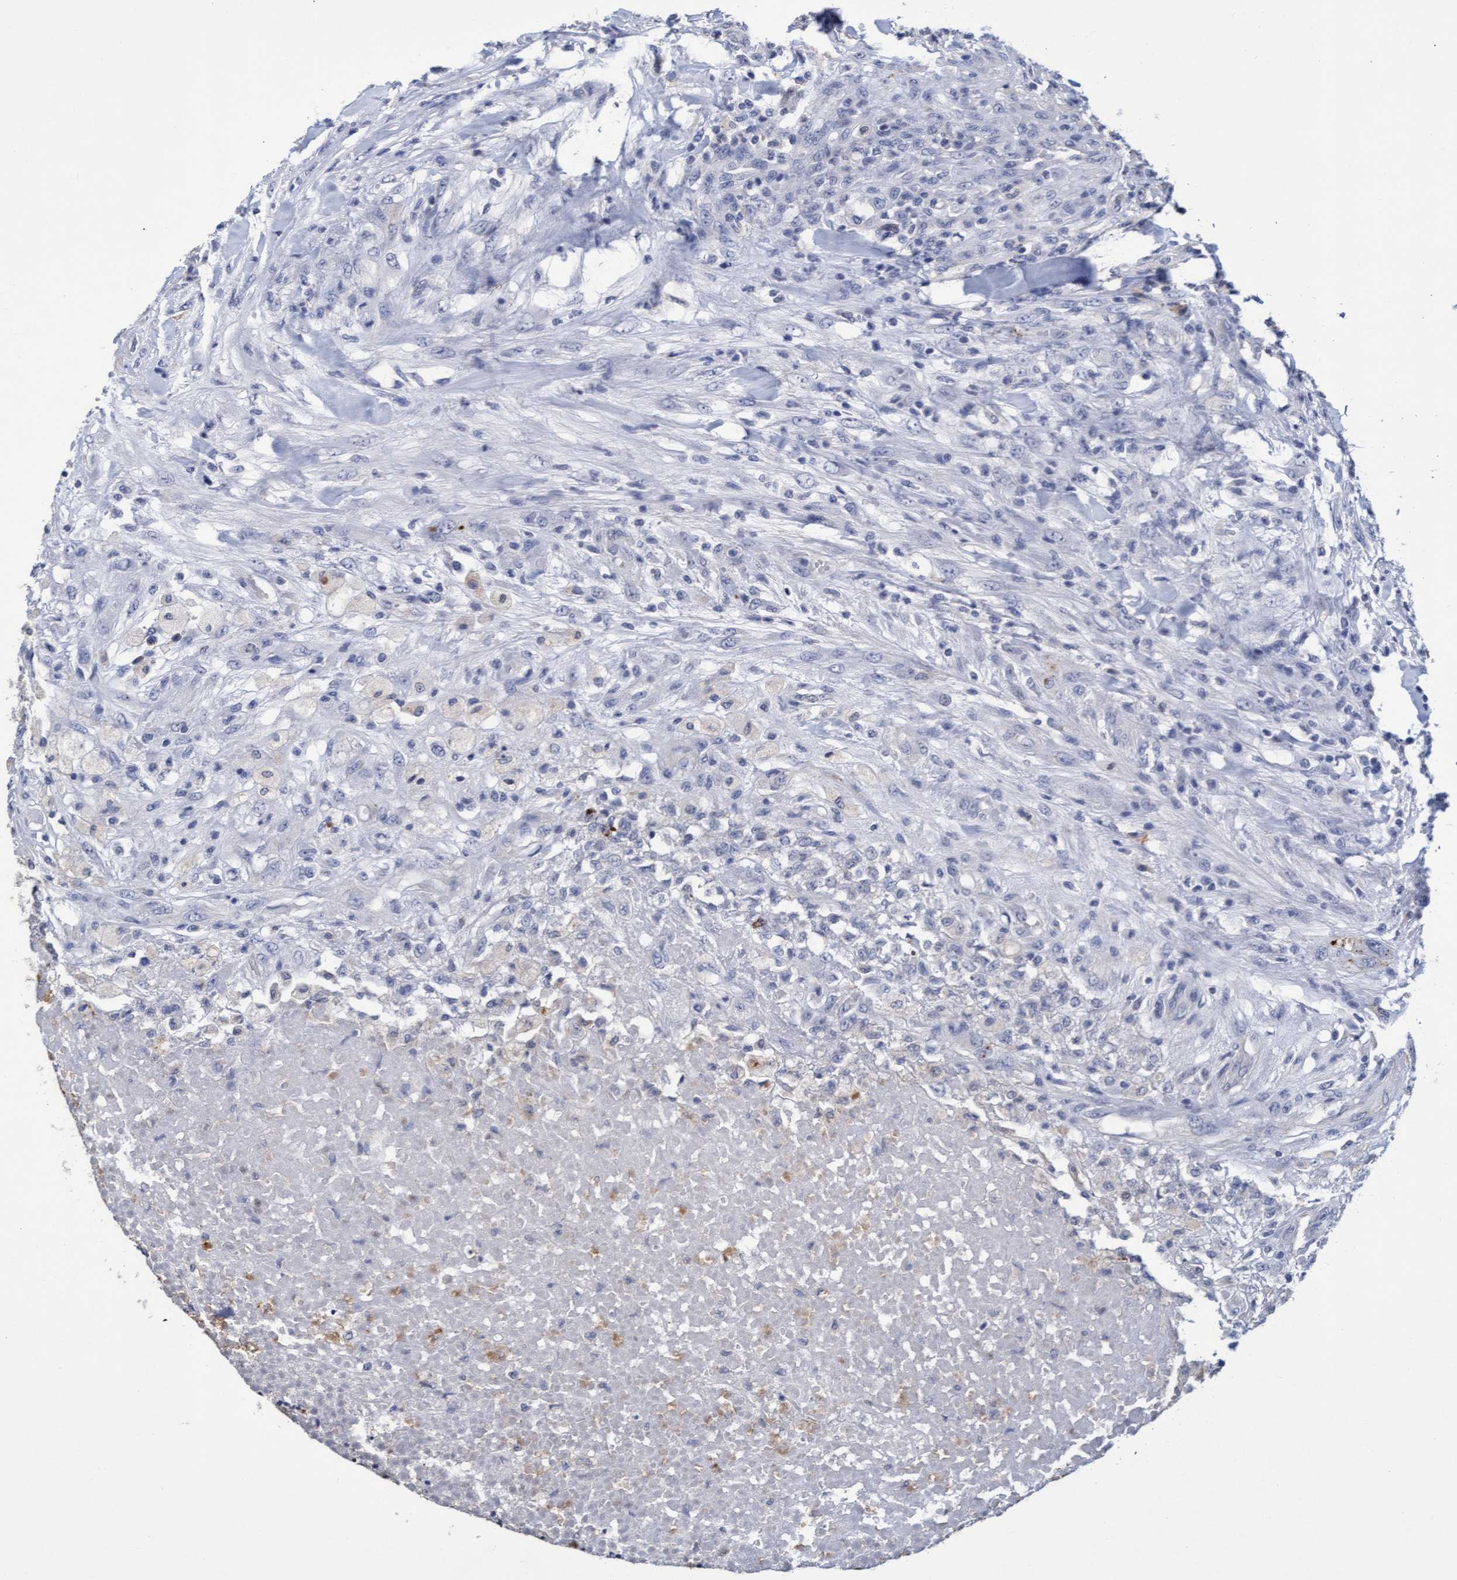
{"staining": {"intensity": "negative", "quantity": "none", "location": "none"}, "tissue": "testis cancer", "cell_type": "Tumor cells", "image_type": "cancer", "snomed": [{"axis": "morphology", "description": "Seminoma, NOS"}, {"axis": "topography", "description": "Testis"}], "caption": "A high-resolution image shows IHC staining of testis cancer, which shows no significant positivity in tumor cells.", "gene": "GPR39", "patient": {"sex": "male", "age": 59}}